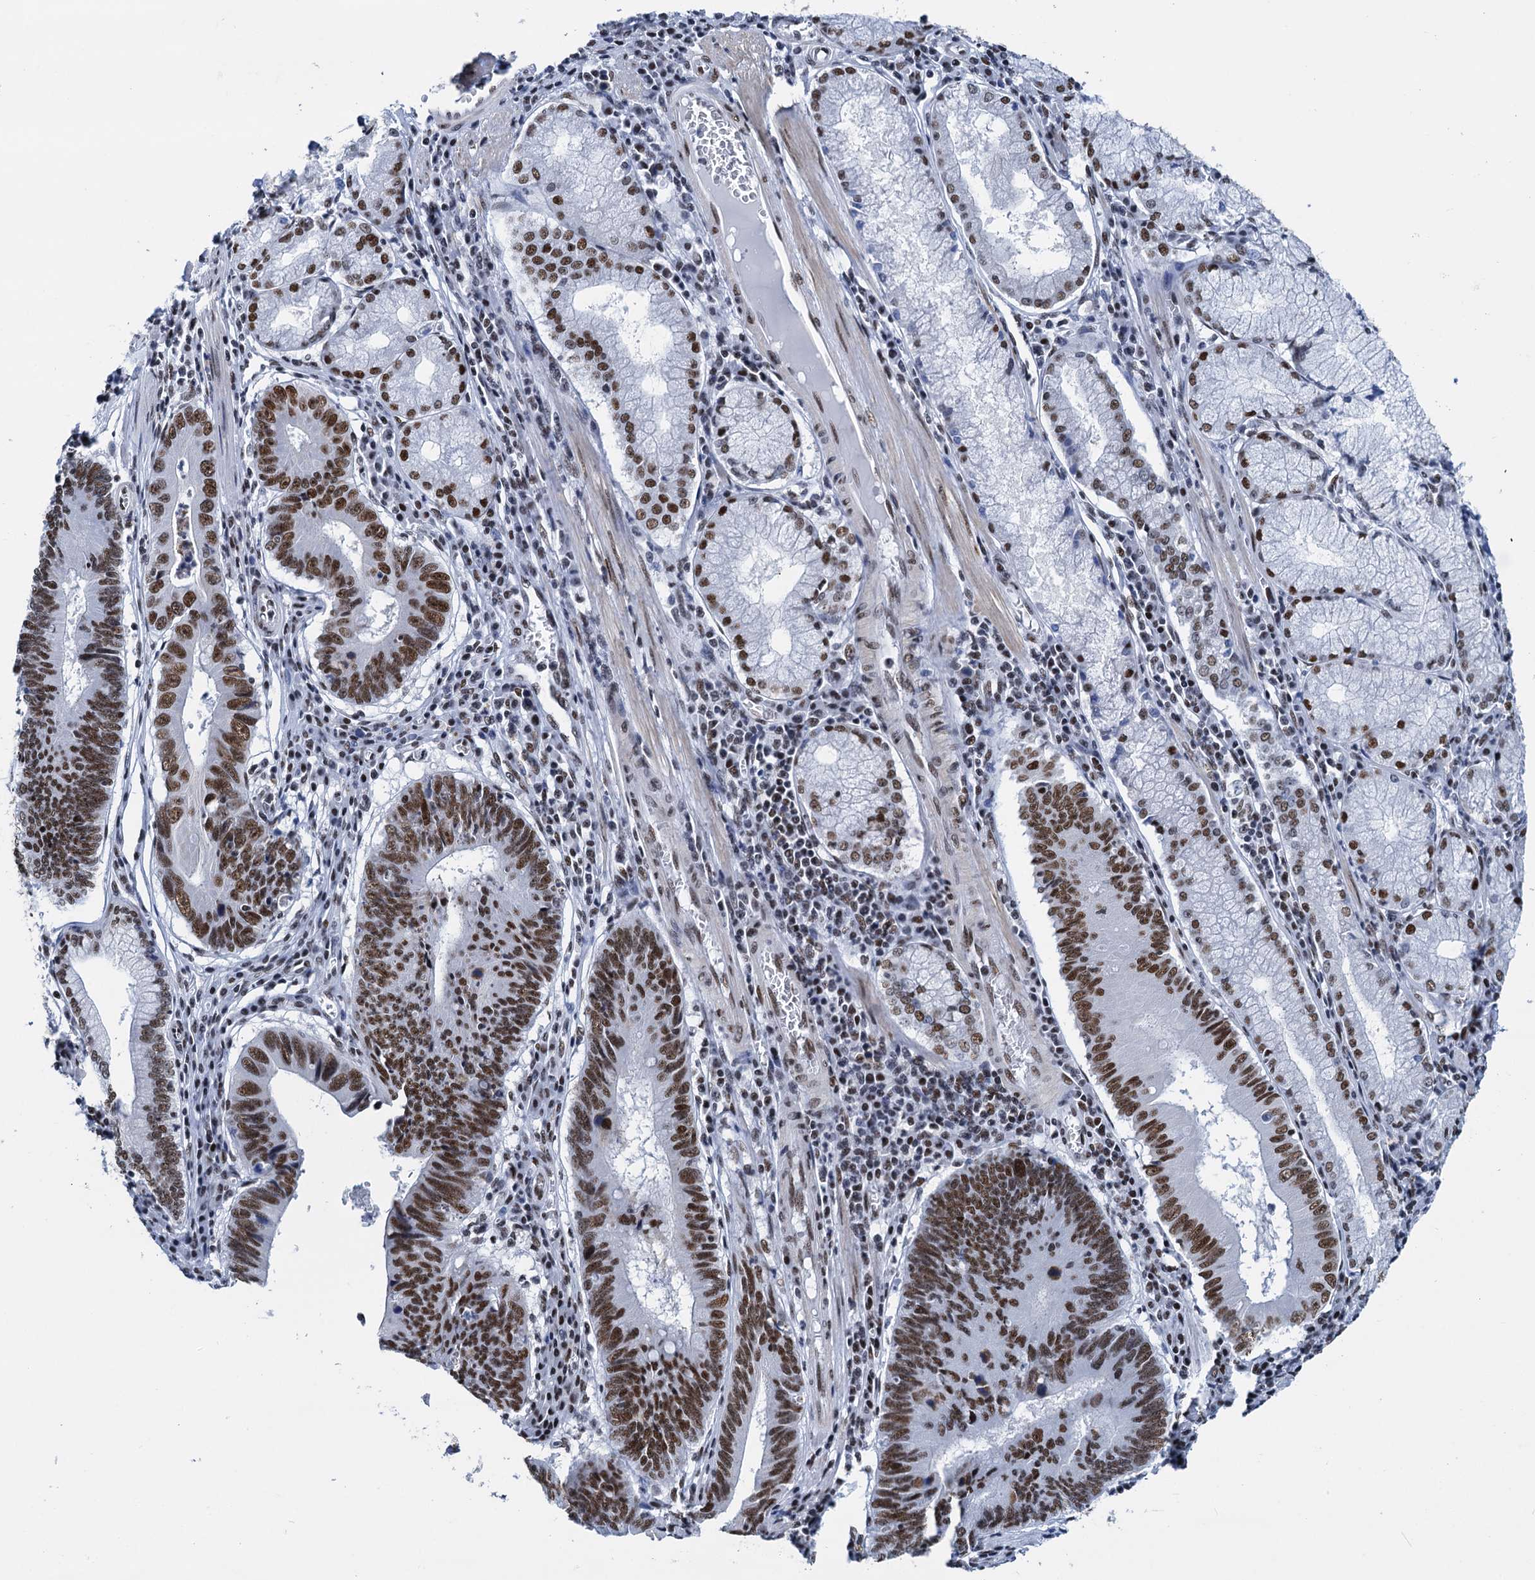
{"staining": {"intensity": "strong", "quantity": ">75%", "location": "nuclear"}, "tissue": "stomach cancer", "cell_type": "Tumor cells", "image_type": "cancer", "snomed": [{"axis": "morphology", "description": "Adenocarcinoma, NOS"}, {"axis": "topography", "description": "Stomach"}], "caption": "Immunohistochemistry (IHC) of adenocarcinoma (stomach) shows high levels of strong nuclear staining in approximately >75% of tumor cells. (DAB (3,3'-diaminobenzidine) IHC, brown staining for protein, blue staining for nuclei).", "gene": "SLTM", "patient": {"sex": "male", "age": 59}}